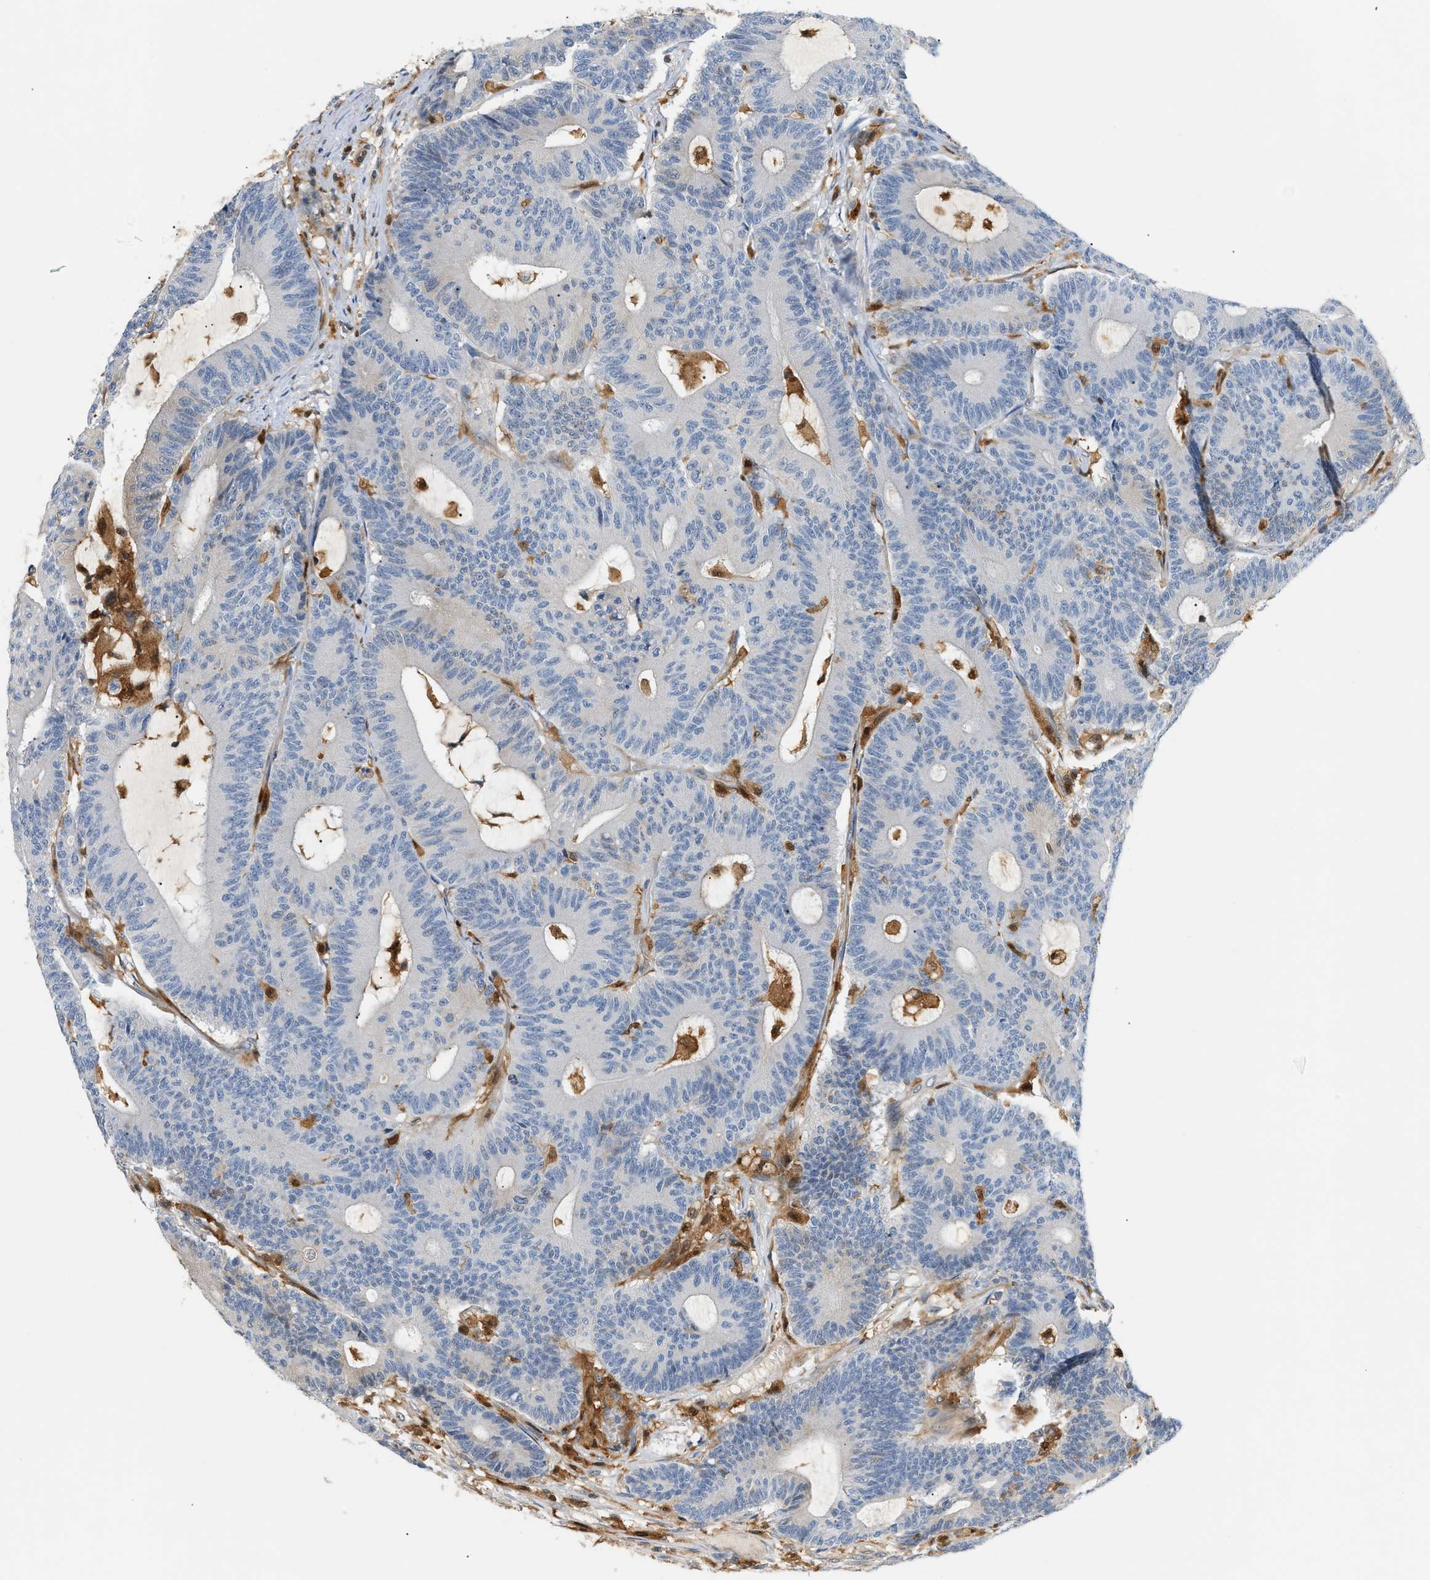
{"staining": {"intensity": "weak", "quantity": "<25%", "location": "cytoplasmic/membranous"}, "tissue": "colorectal cancer", "cell_type": "Tumor cells", "image_type": "cancer", "snomed": [{"axis": "morphology", "description": "Adenocarcinoma, NOS"}, {"axis": "topography", "description": "Colon"}], "caption": "Tumor cells are negative for protein expression in human colorectal adenocarcinoma.", "gene": "PYCARD", "patient": {"sex": "female", "age": 84}}